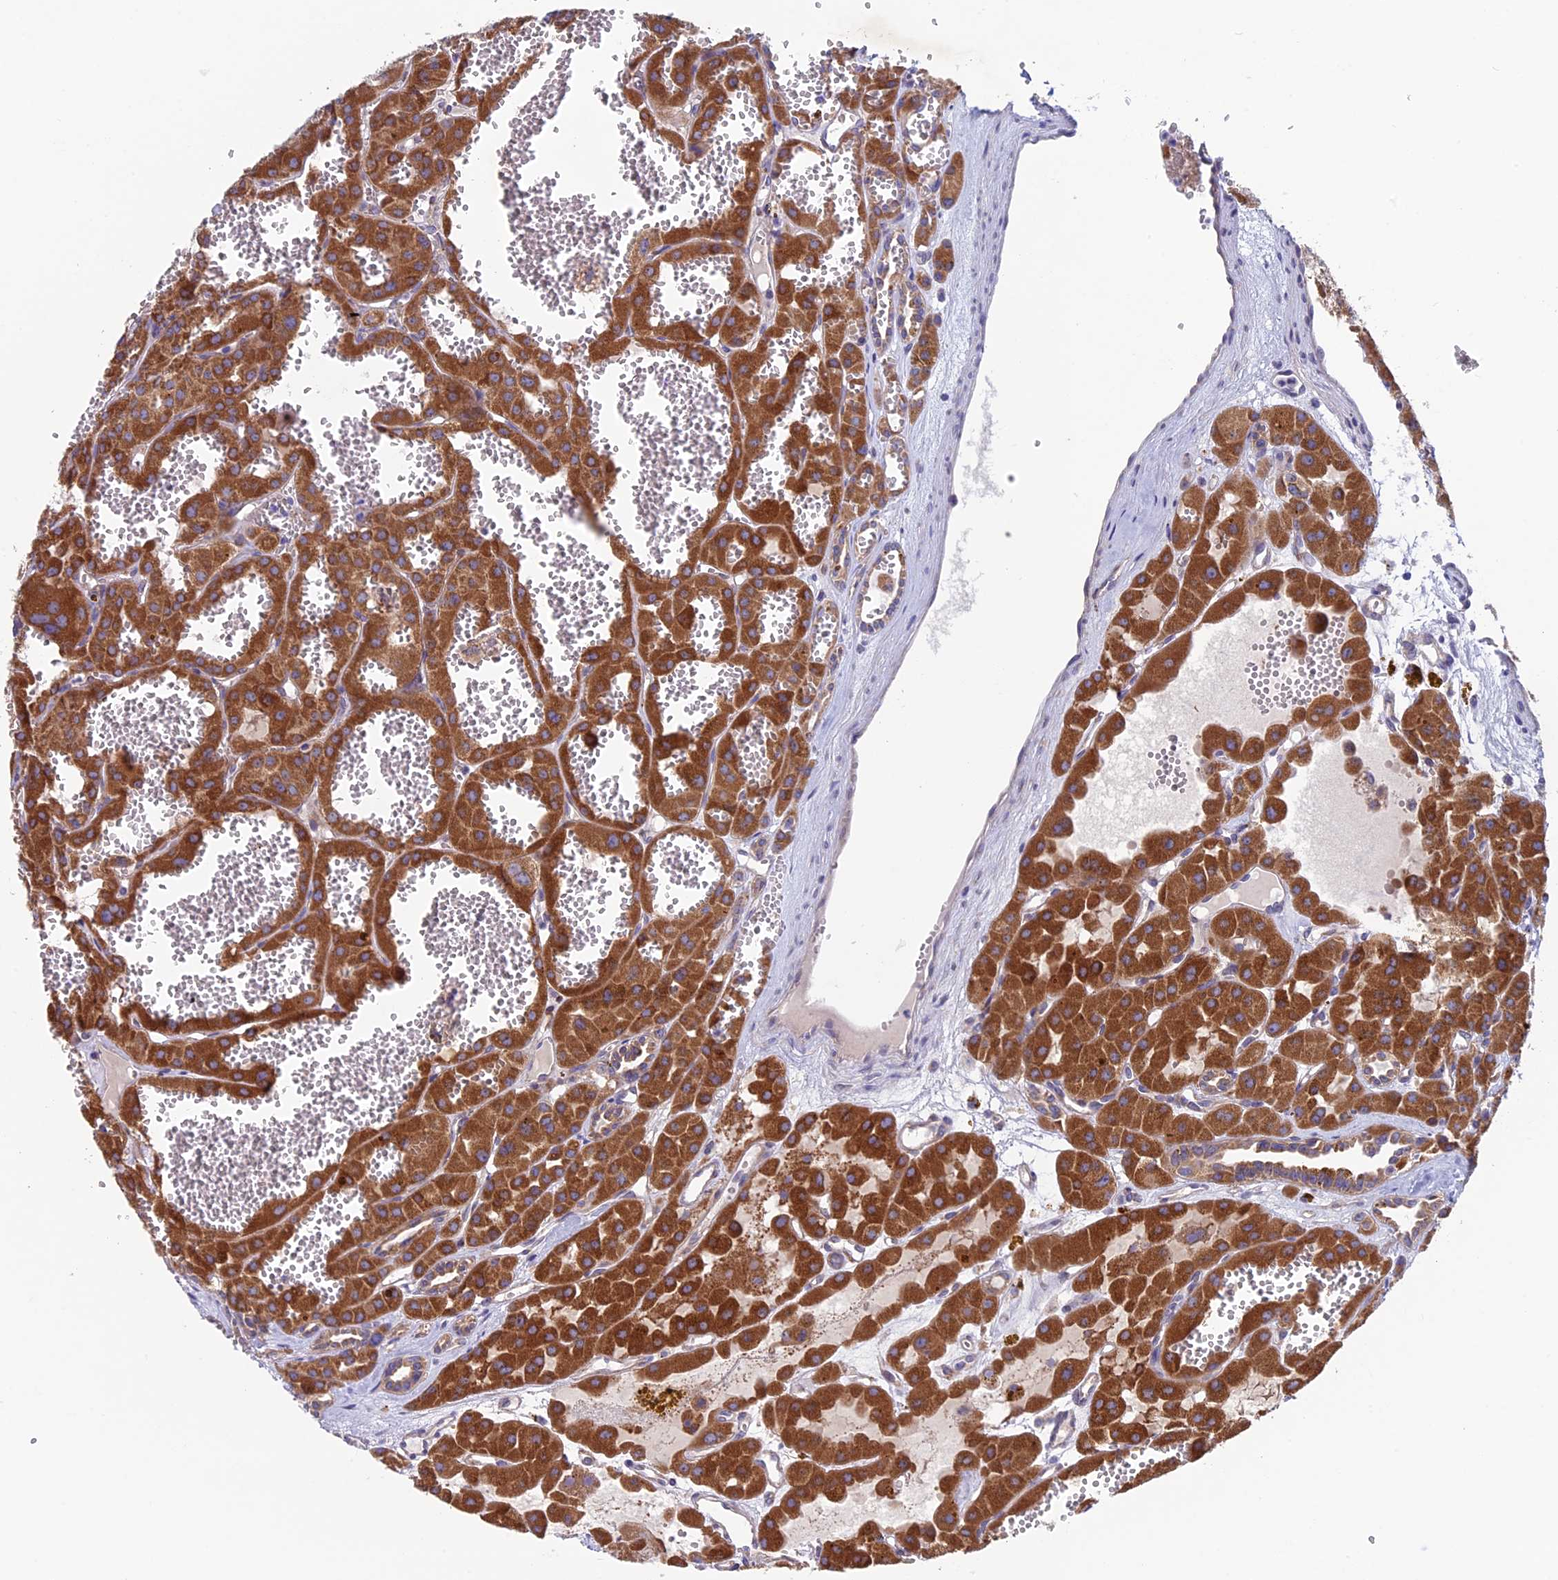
{"staining": {"intensity": "strong", "quantity": ">75%", "location": "cytoplasmic/membranous"}, "tissue": "renal cancer", "cell_type": "Tumor cells", "image_type": "cancer", "snomed": [{"axis": "morphology", "description": "Carcinoma, NOS"}, {"axis": "topography", "description": "Kidney"}], "caption": "Immunohistochemical staining of human renal carcinoma exhibits strong cytoplasmic/membranous protein positivity in approximately >75% of tumor cells.", "gene": "ETFDH", "patient": {"sex": "female", "age": 75}}